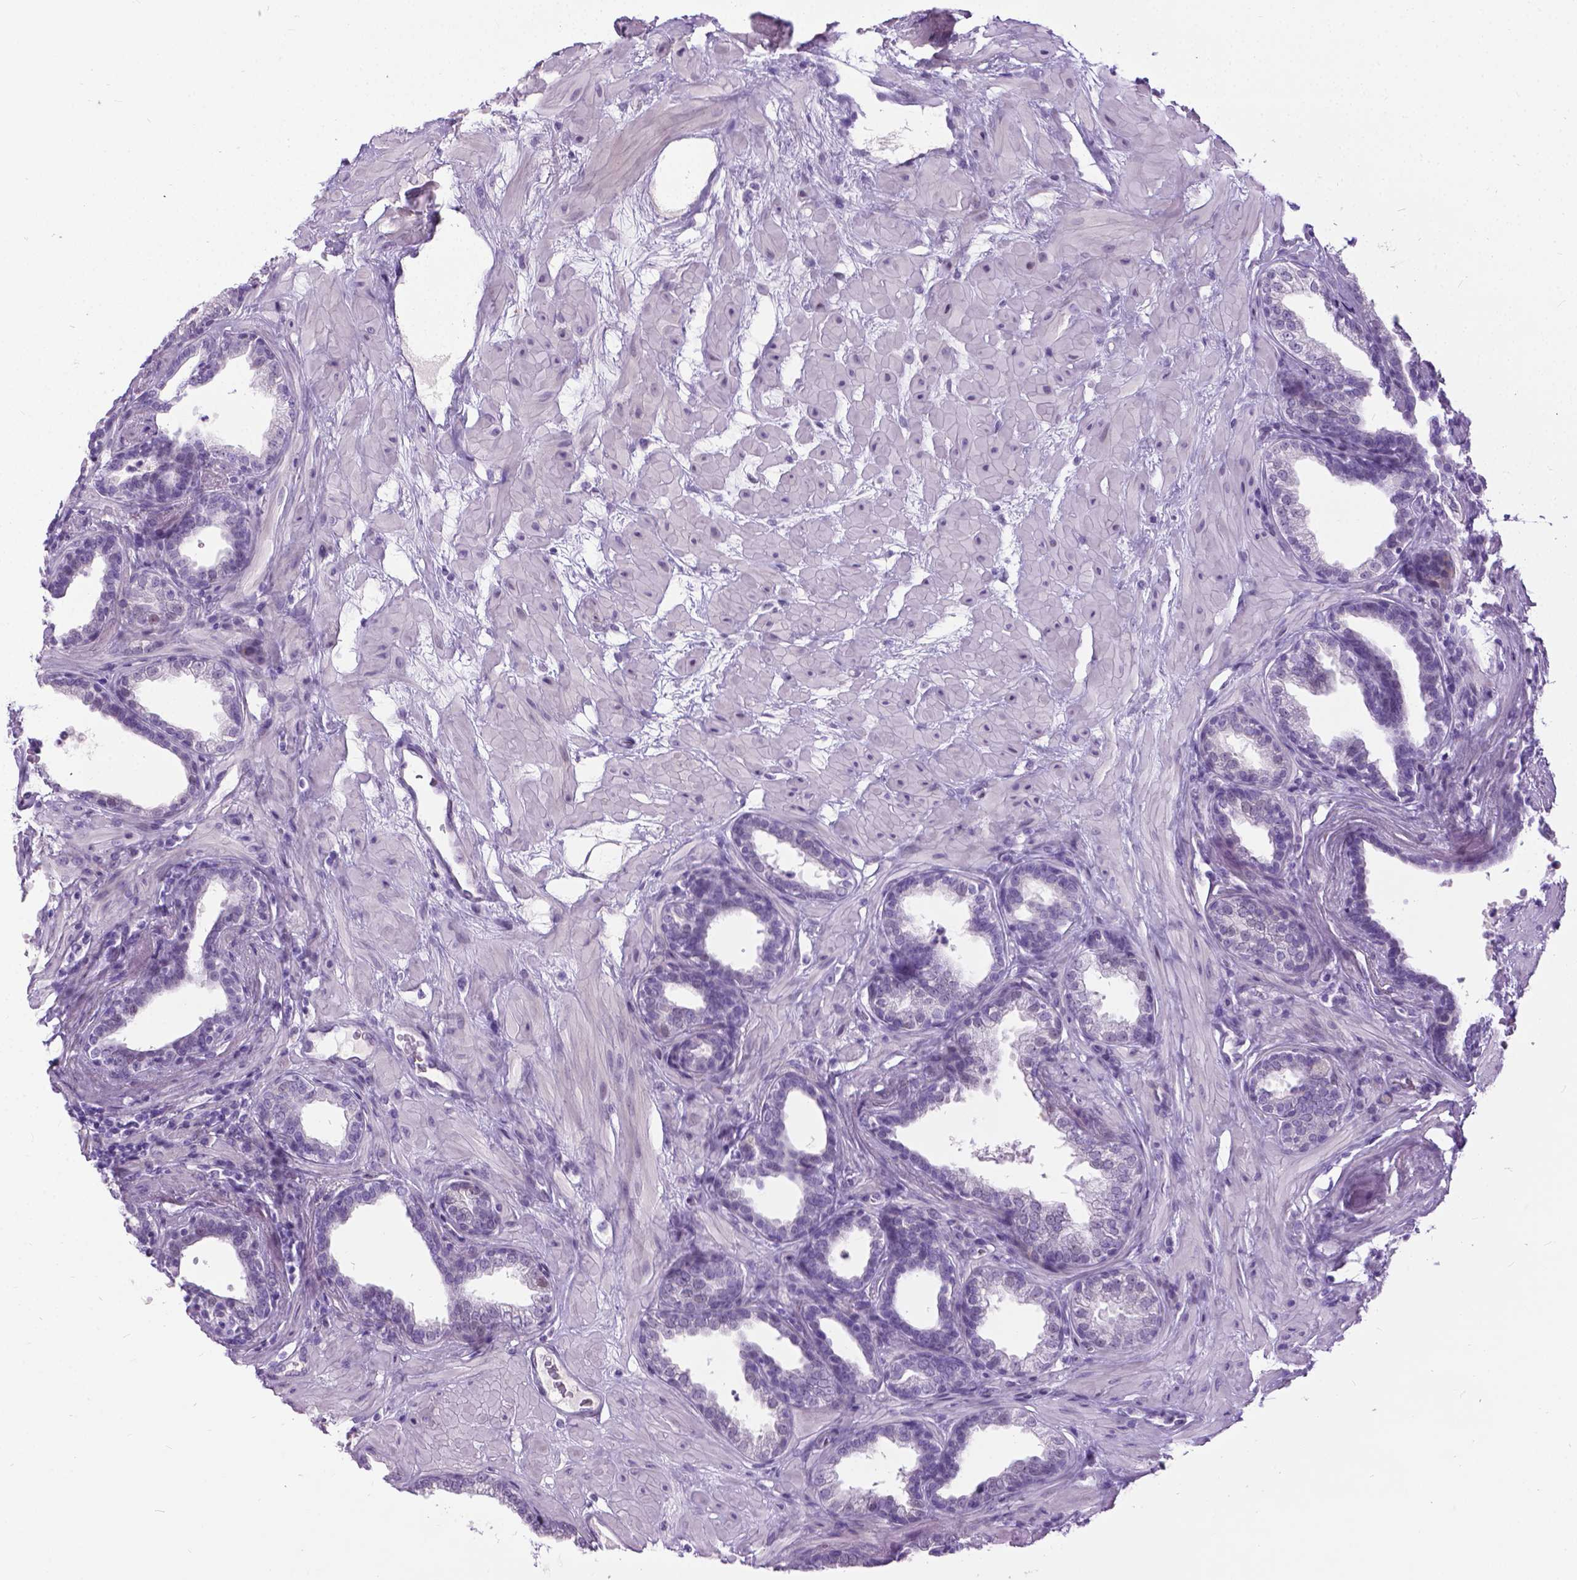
{"staining": {"intensity": "negative", "quantity": "none", "location": "none"}, "tissue": "prostate", "cell_type": "Glandular cells", "image_type": "normal", "snomed": [{"axis": "morphology", "description": "Normal tissue, NOS"}, {"axis": "topography", "description": "Prostate"}], "caption": "Immunohistochemistry (IHC) of benign prostate shows no positivity in glandular cells. Nuclei are stained in blue.", "gene": "PROB1", "patient": {"sex": "male", "age": 37}}